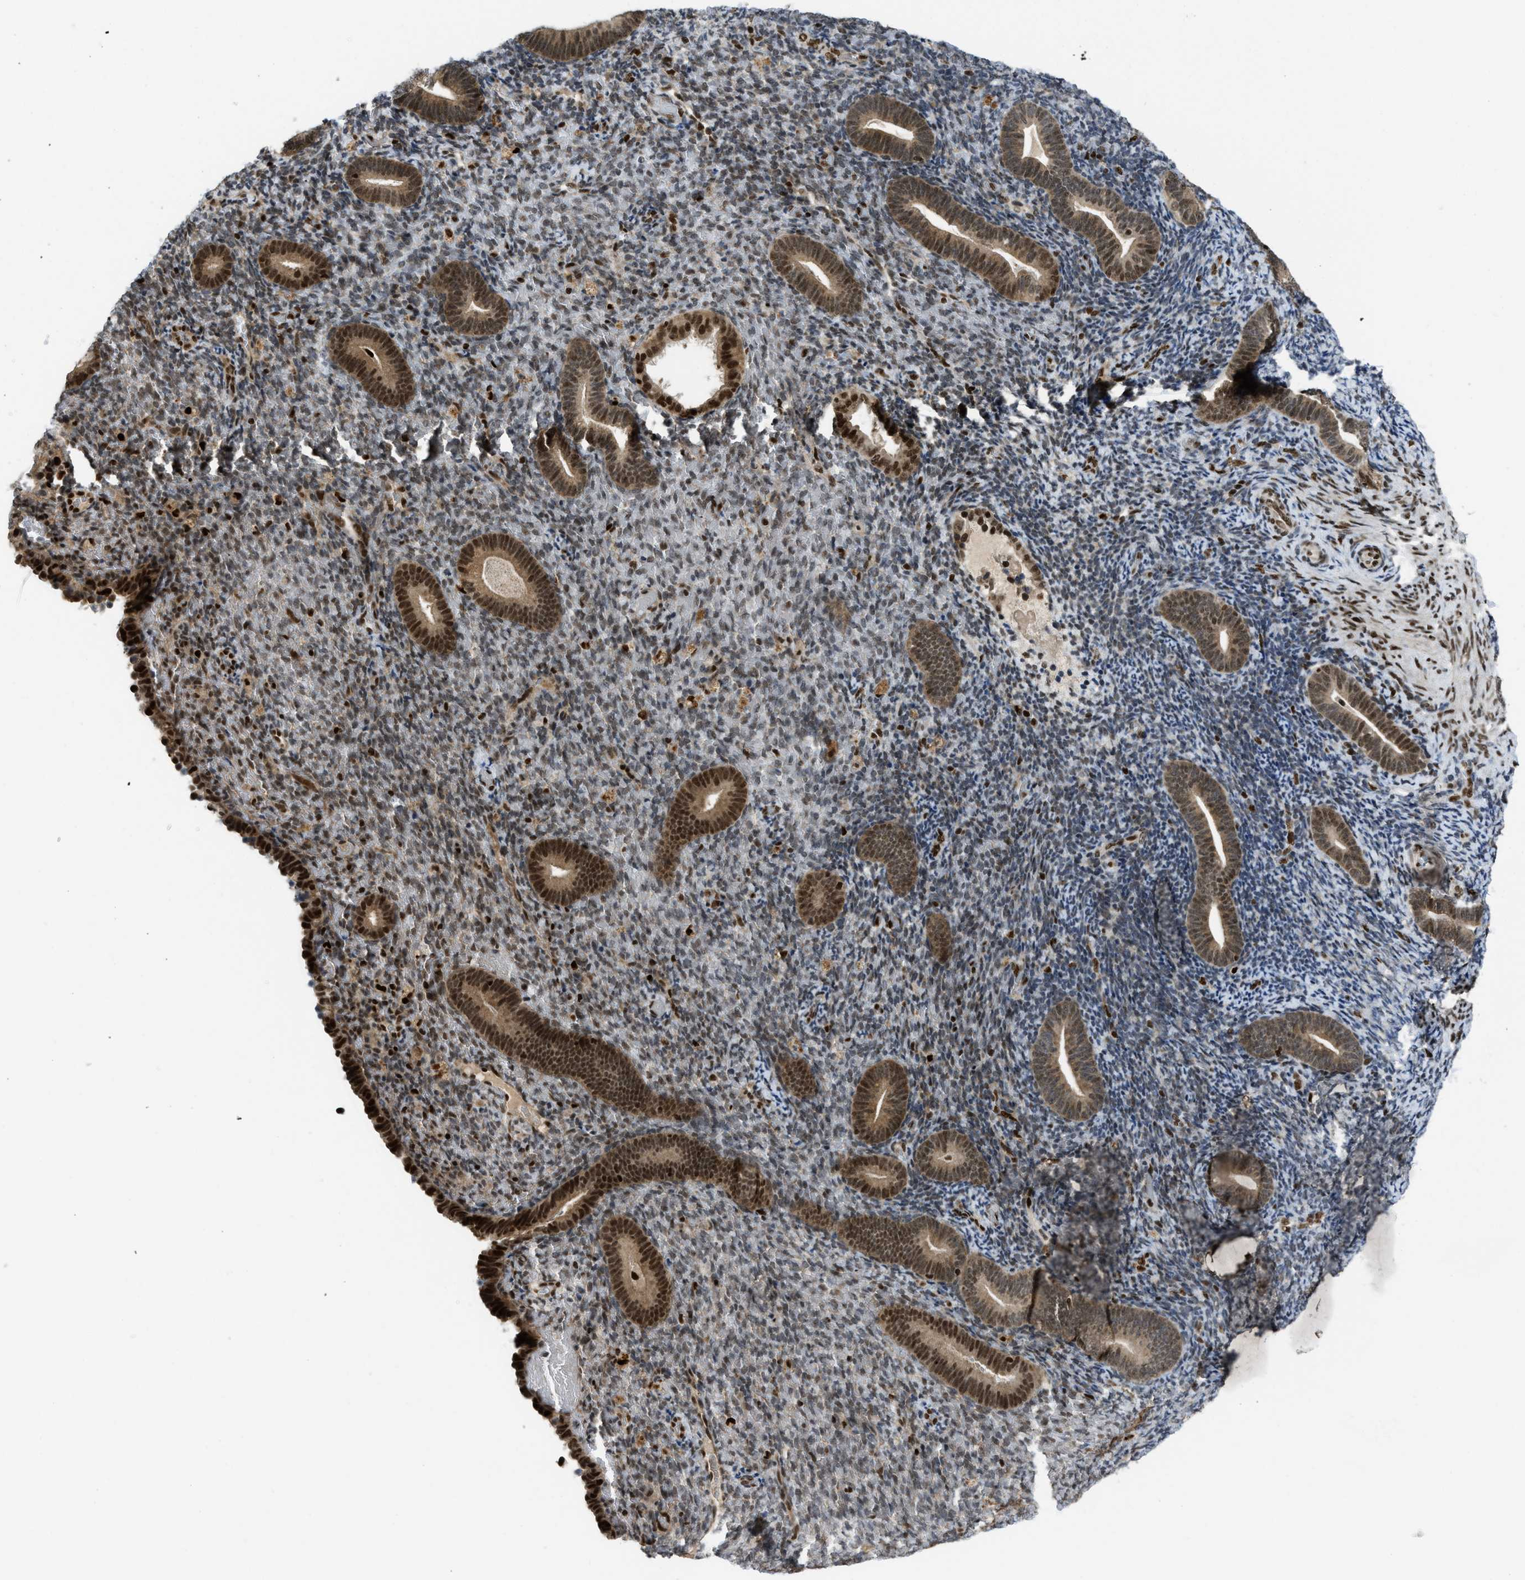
{"staining": {"intensity": "moderate", "quantity": "25%-75%", "location": "nuclear"}, "tissue": "endometrium", "cell_type": "Cells in endometrial stroma", "image_type": "normal", "snomed": [{"axis": "morphology", "description": "Normal tissue, NOS"}, {"axis": "topography", "description": "Endometrium"}], "caption": "Protein staining of benign endometrium exhibits moderate nuclear expression in about 25%-75% of cells in endometrial stroma. The staining was performed using DAB, with brown indicating positive protein expression. Nuclei are stained blue with hematoxylin.", "gene": "RFX5", "patient": {"sex": "female", "age": 51}}